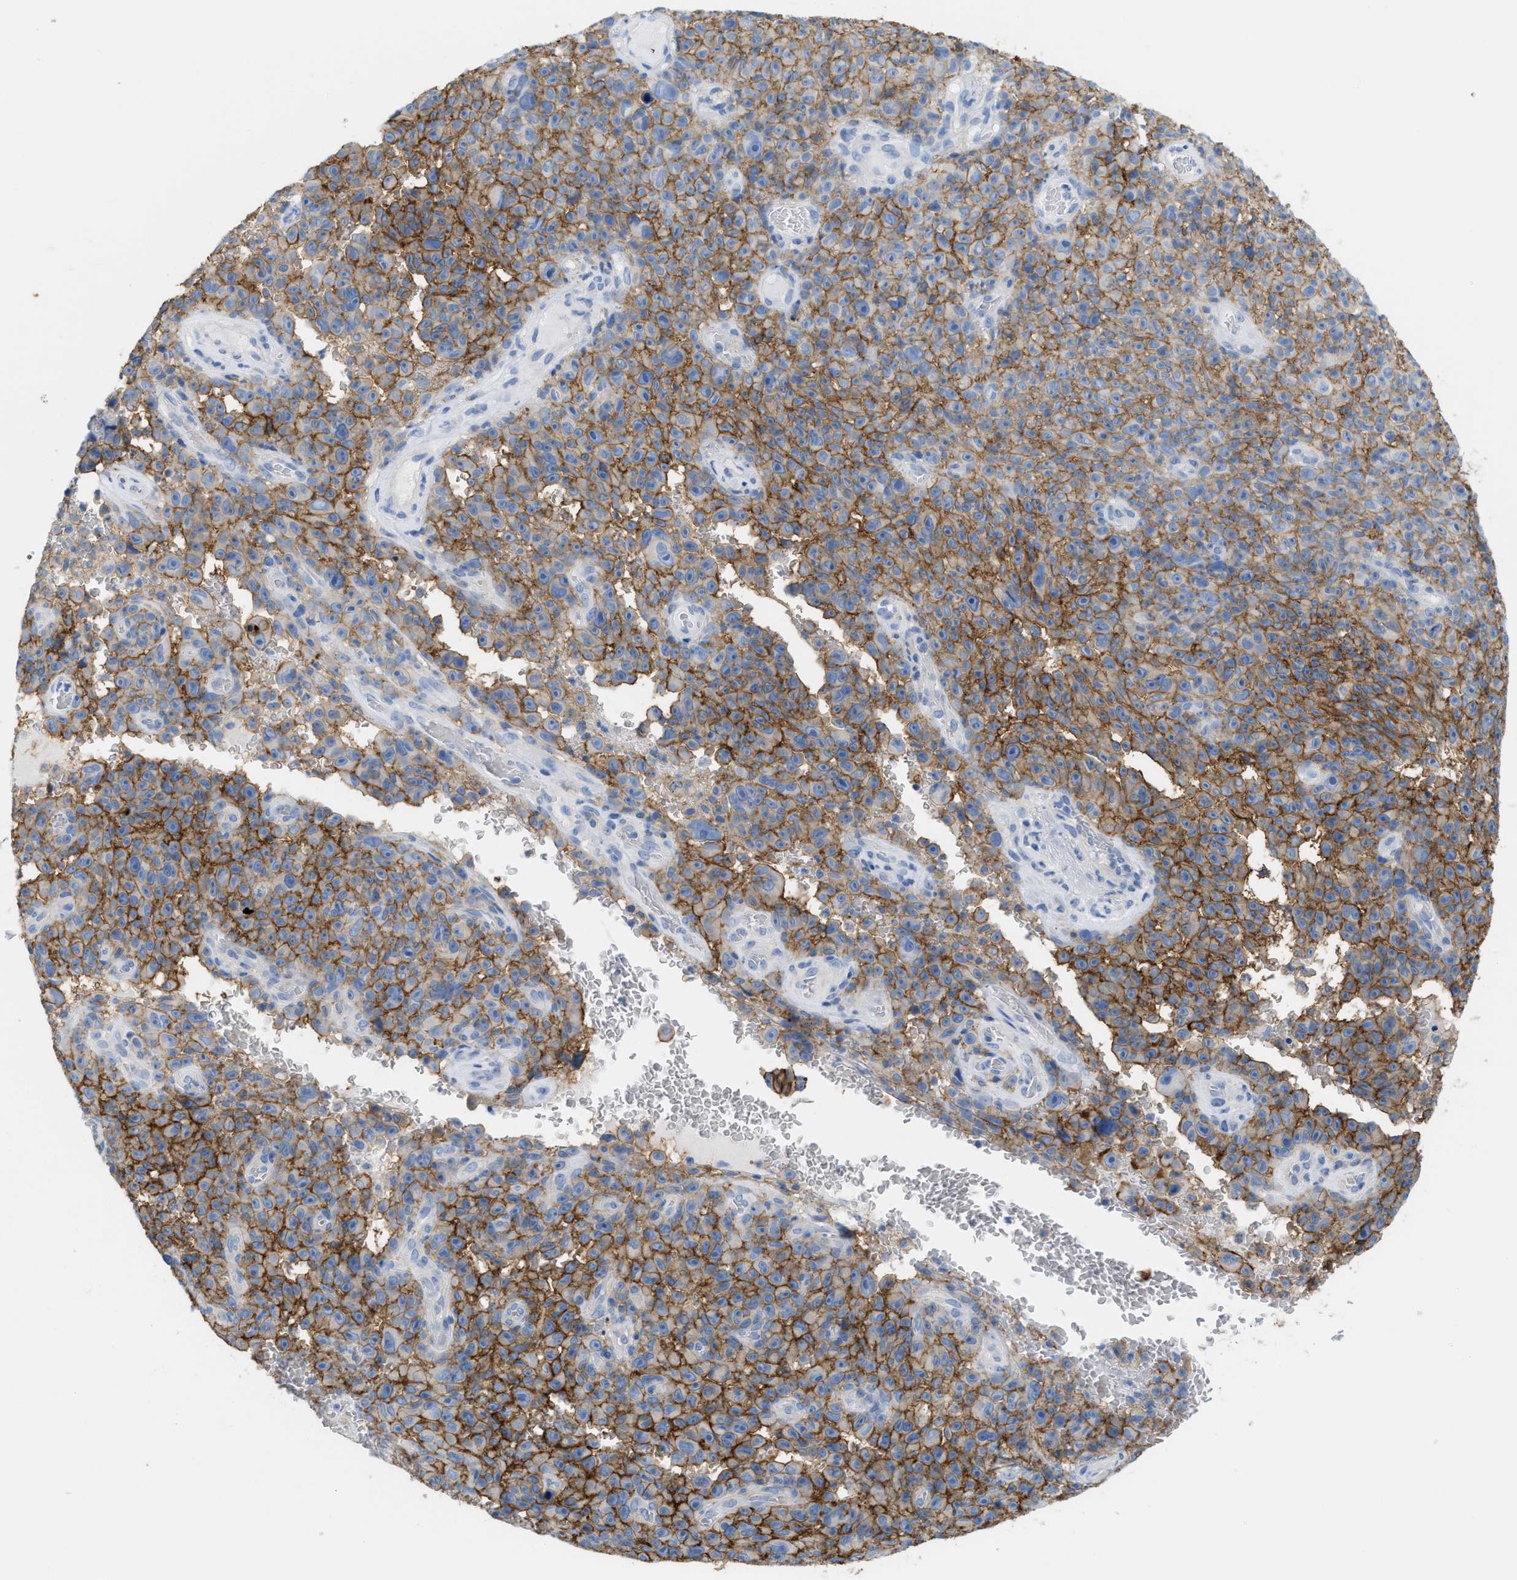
{"staining": {"intensity": "strong", "quantity": ">75%", "location": "cytoplasmic/membranous"}, "tissue": "melanoma", "cell_type": "Tumor cells", "image_type": "cancer", "snomed": [{"axis": "morphology", "description": "Malignant melanoma, NOS"}, {"axis": "topography", "description": "Skin"}], "caption": "Protein expression analysis of human melanoma reveals strong cytoplasmic/membranous expression in approximately >75% of tumor cells.", "gene": "SLC3A2", "patient": {"sex": "female", "age": 82}}